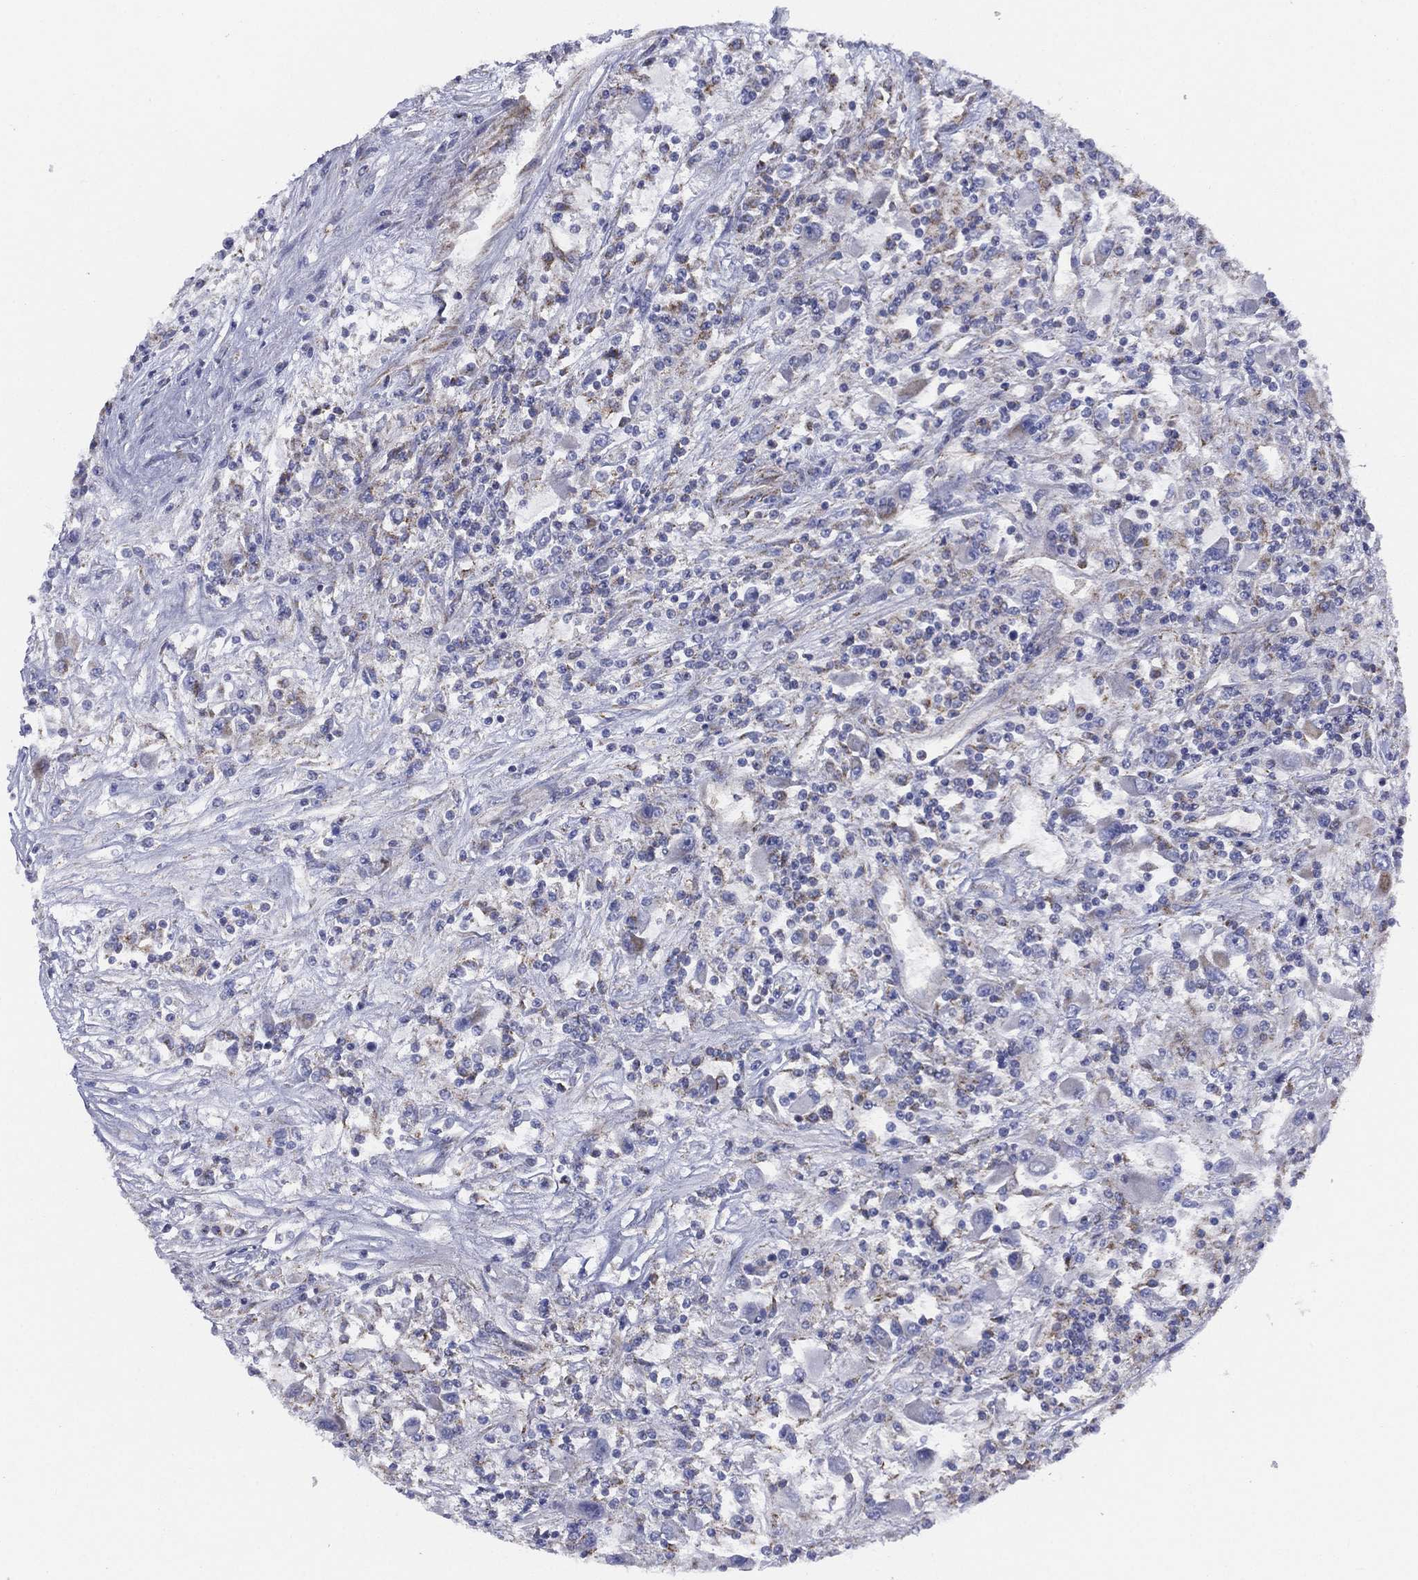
{"staining": {"intensity": "negative", "quantity": "none", "location": "none"}, "tissue": "renal cancer", "cell_type": "Tumor cells", "image_type": "cancer", "snomed": [{"axis": "morphology", "description": "Adenocarcinoma, NOS"}, {"axis": "topography", "description": "Kidney"}], "caption": "Immunohistochemical staining of renal cancer (adenocarcinoma) demonstrates no significant staining in tumor cells.", "gene": "ZNF223", "patient": {"sex": "female", "age": 67}}